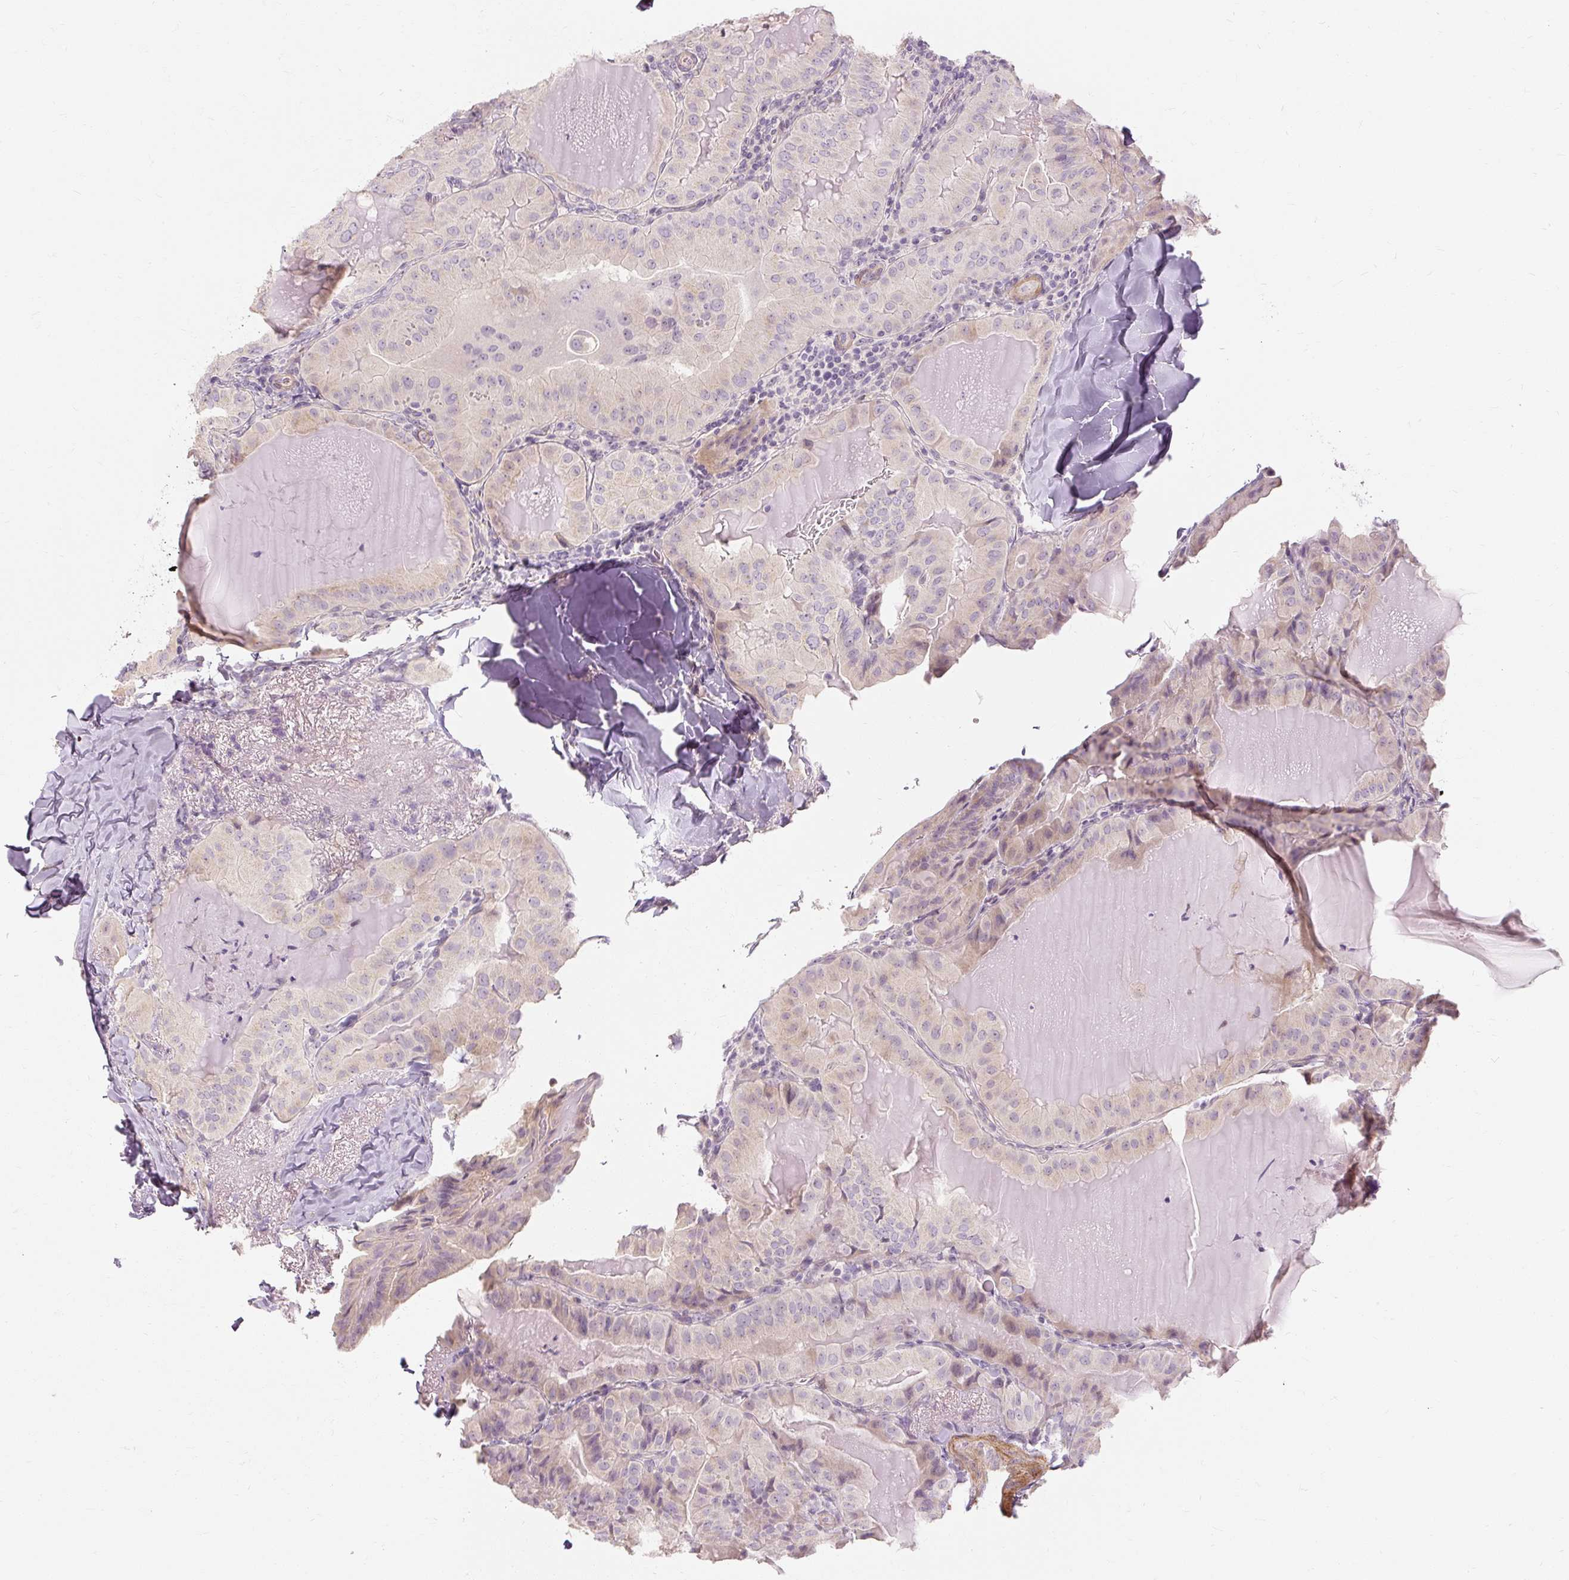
{"staining": {"intensity": "weak", "quantity": "<25%", "location": "cytoplasmic/membranous"}, "tissue": "thyroid cancer", "cell_type": "Tumor cells", "image_type": "cancer", "snomed": [{"axis": "morphology", "description": "Papillary adenocarcinoma, NOS"}, {"axis": "topography", "description": "Thyroid gland"}], "caption": "This is a micrograph of immunohistochemistry (IHC) staining of thyroid cancer (papillary adenocarcinoma), which shows no staining in tumor cells.", "gene": "CAPN3", "patient": {"sex": "female", "age": 68}}